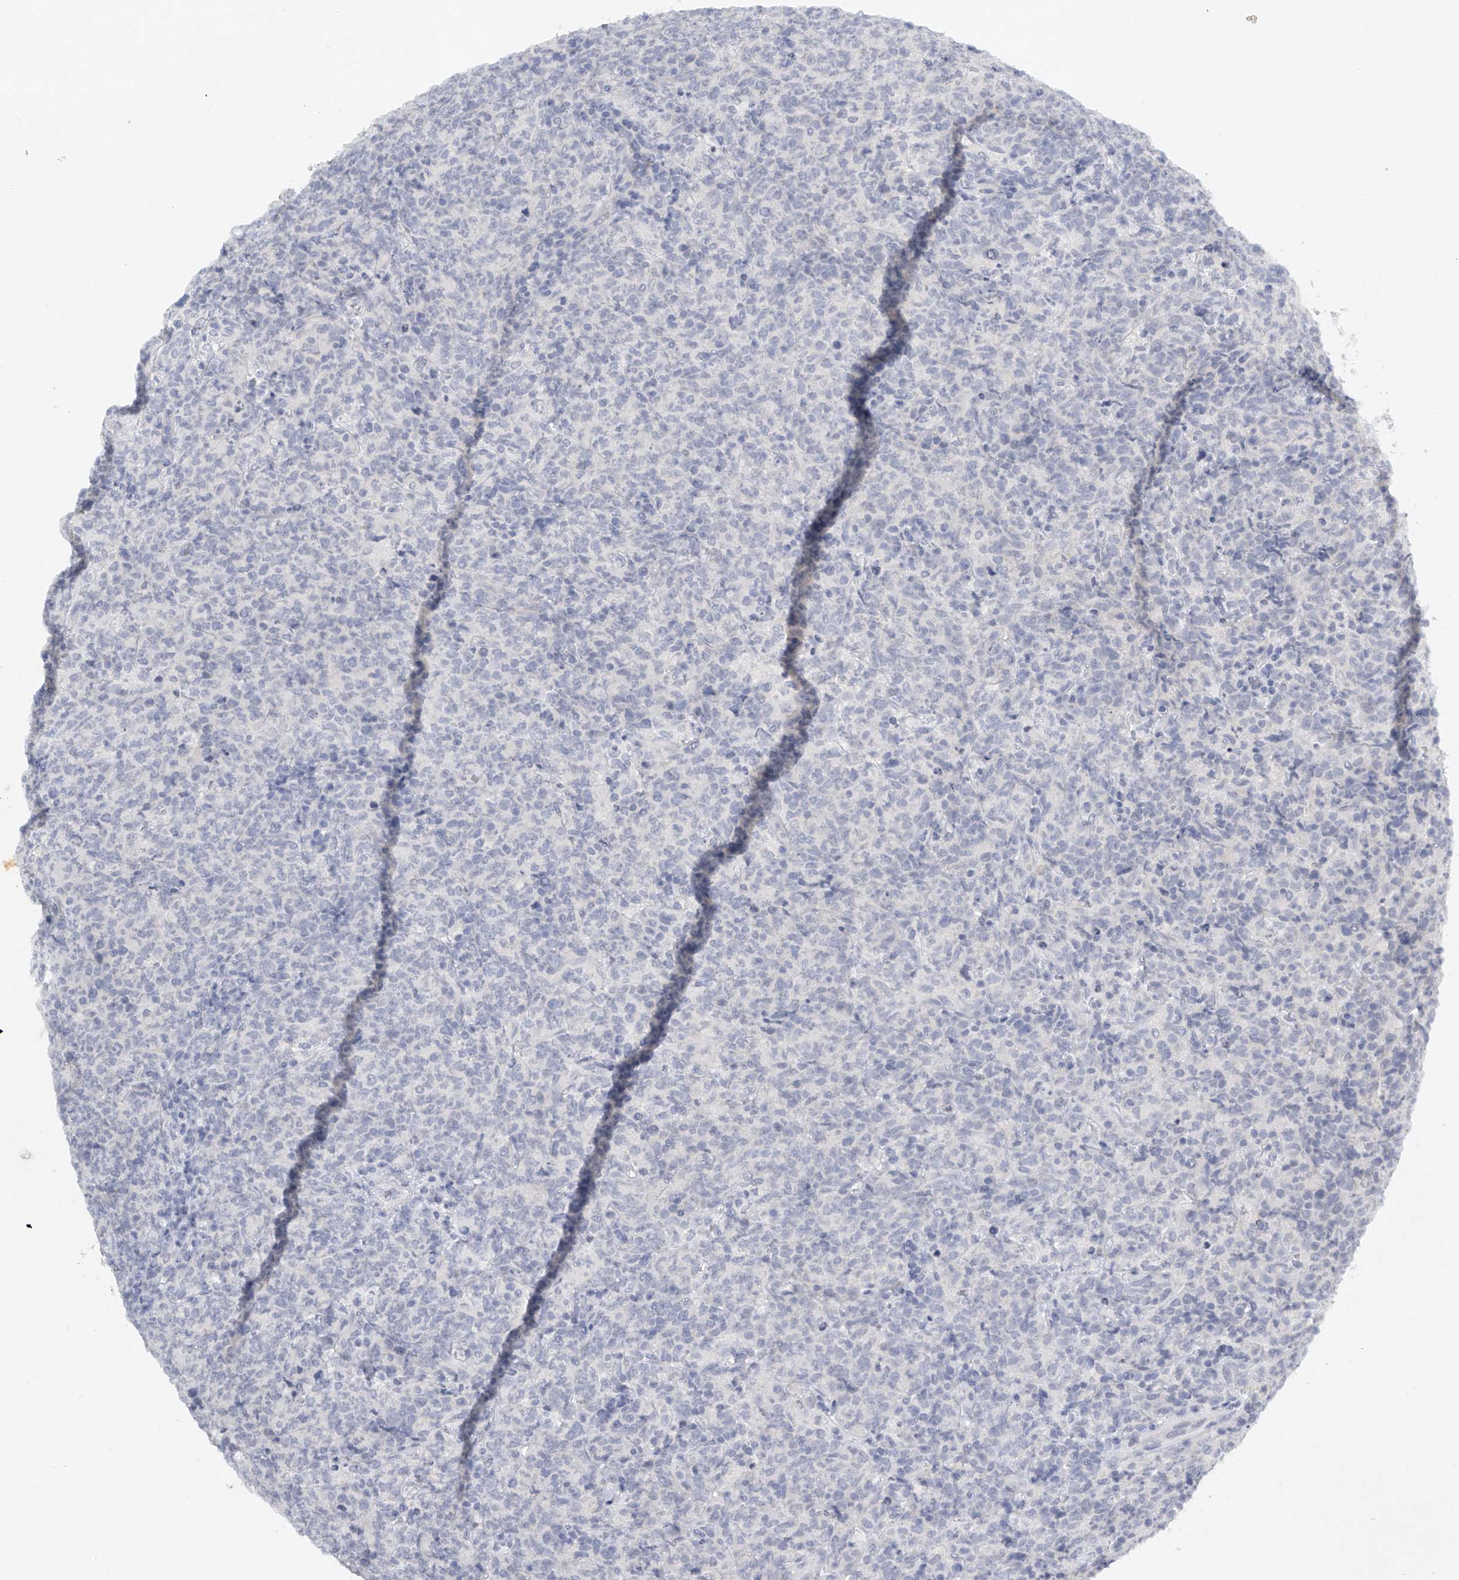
{"staining": {"intensity": "negative", "quantity": "none", "location": "none"}, "tissue": "lymphoma", "cell_type": "Tumor cells", "image_type": "cancer", "snomed": [{"axis": "morphology", "description": "Malignant lymphoma, non-Hodgkin's type, High grade"}, {"axis": "topography", "description": "Tonsil"}], "caption": "Tumor cells show no significant protein staining in lymphoma.", "gene": "FAT2", "patient": {"sex": "female", "age": 36}}